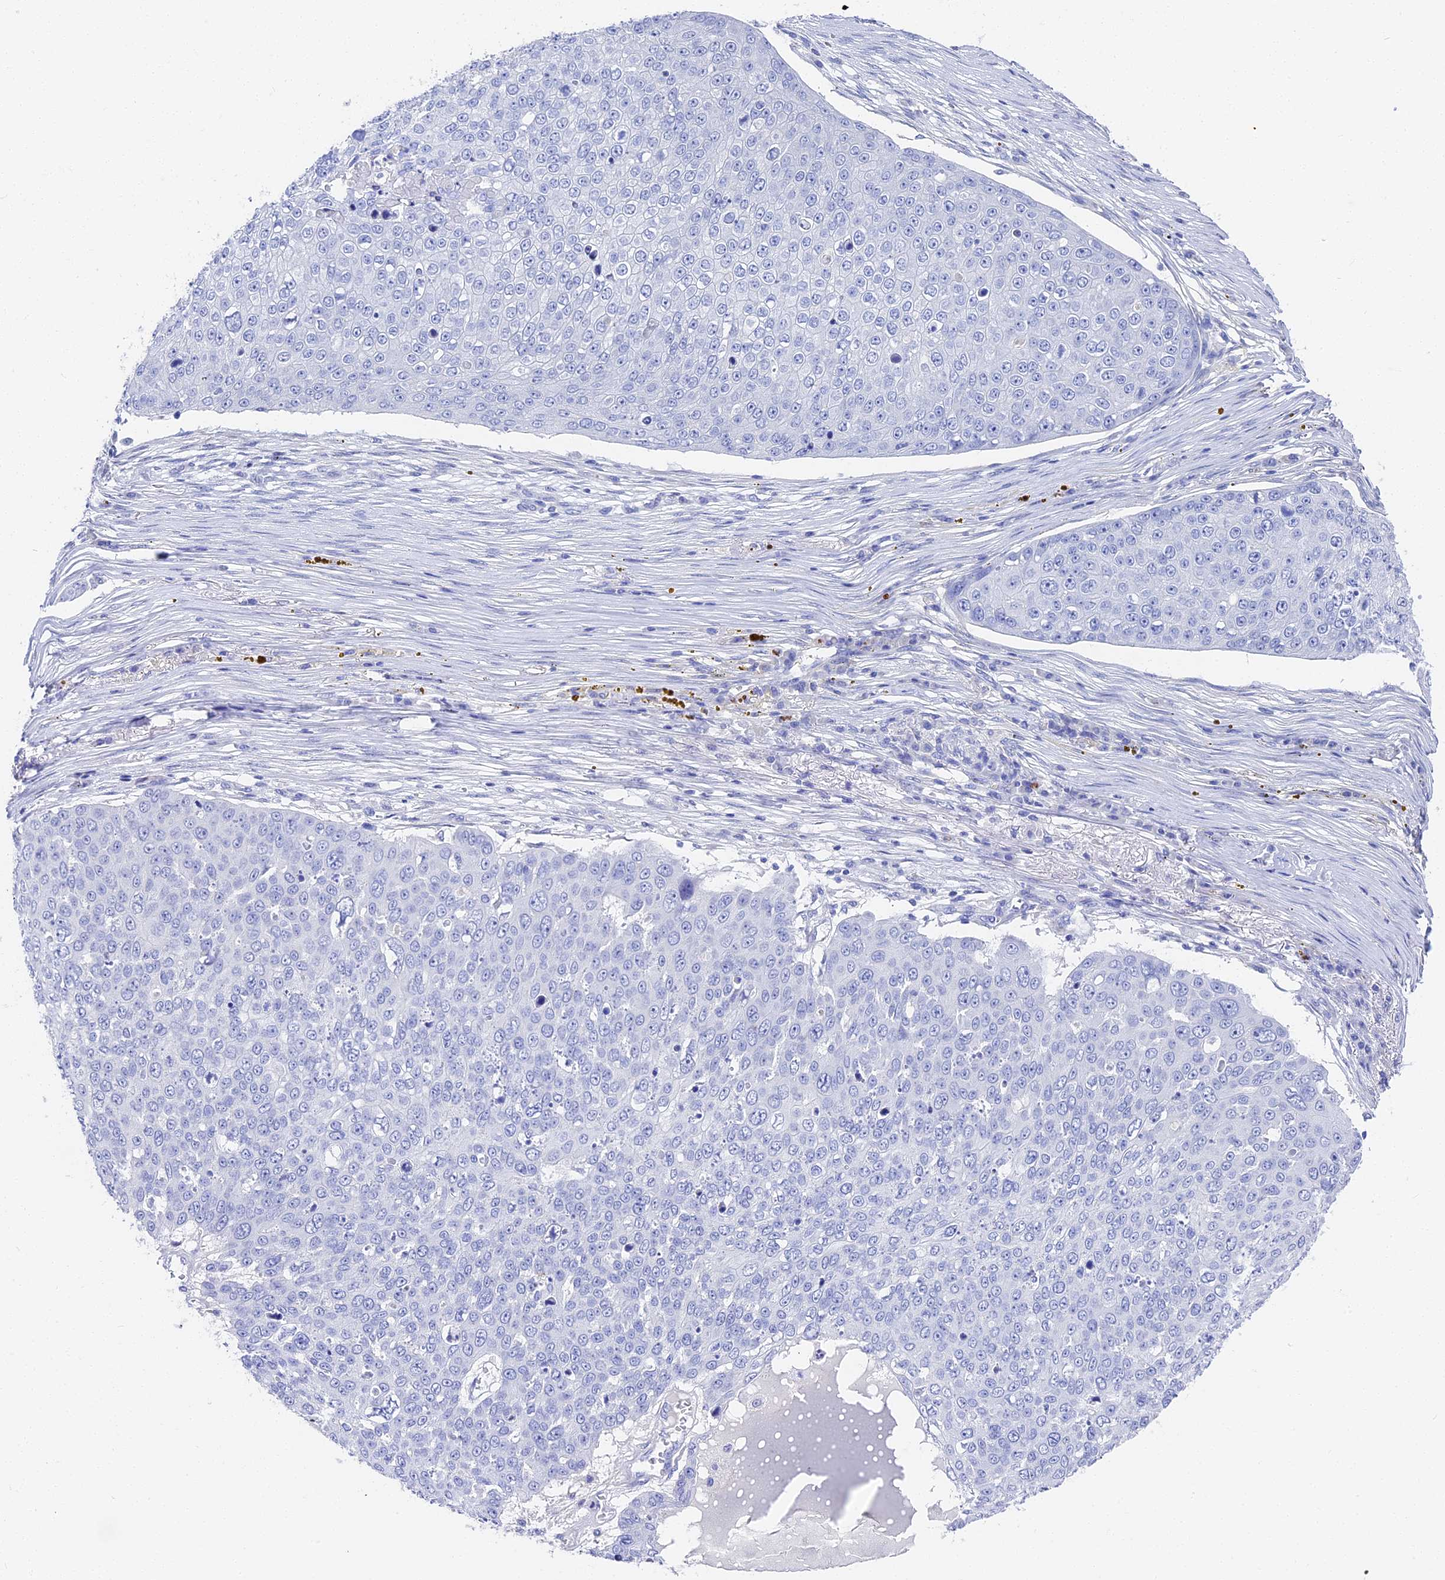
{"staining": {"intensity": "negative", "quantity": "none", "location": "none"}, "tissue": "skin cancer", "cell_type": "Tumor cells", "image_type": "cancer", "snomed": [{"axis": "morphology", "description": "Squamous cell carcinoma, NOS"}, {"axis": "topography", "description": "Skin"}], "caption": "Immunohistochemical staining of skin cancer displays no significant staining in tumor cells. Brightfield microscopy of immunohistochemistry stained with DAB (brown) and hematoxylin (blue), captured at high magnification.", "gene": "VPS33B", "patient": {"sex": "male", "age": 71}}